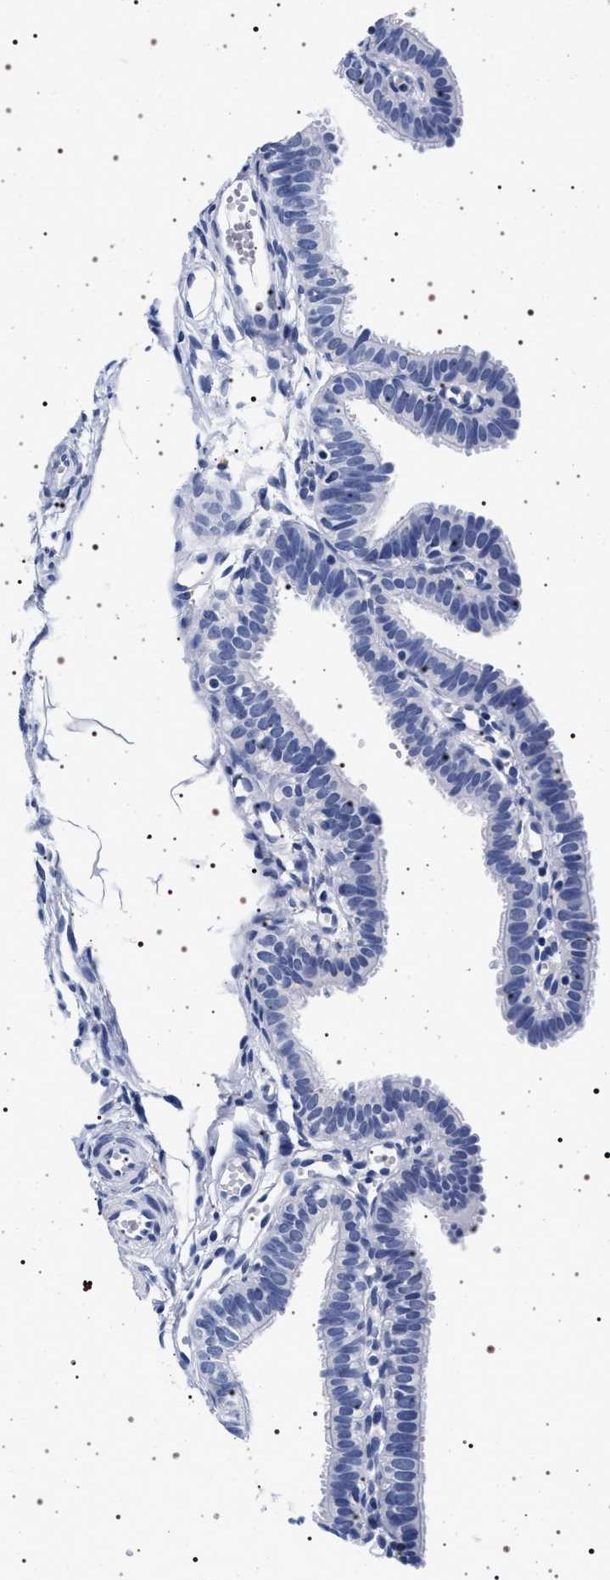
{"staining": {"intensity": "negative", "quantity": "none", "location": "none"}, "tissue": "fallopian tube", "cell_type": "Glandular cells", "image_type": "normal", "snomed": [{"axis": "morphology", "description": "Normal tissue, NOS"}, {"axis": "topography", "description": "Fallopian tube"}, {"axis": "topography", "description": "Placenta"}], "caption": "A photomicrograph of human fallopian tube is negative for staining in glandular cells. (DAB immunohistochemistry (IHC) visualized using brightfield microscopy, high magnification).", "gene": "SYN1", "patient": {"sex": "female", "age": 34}}